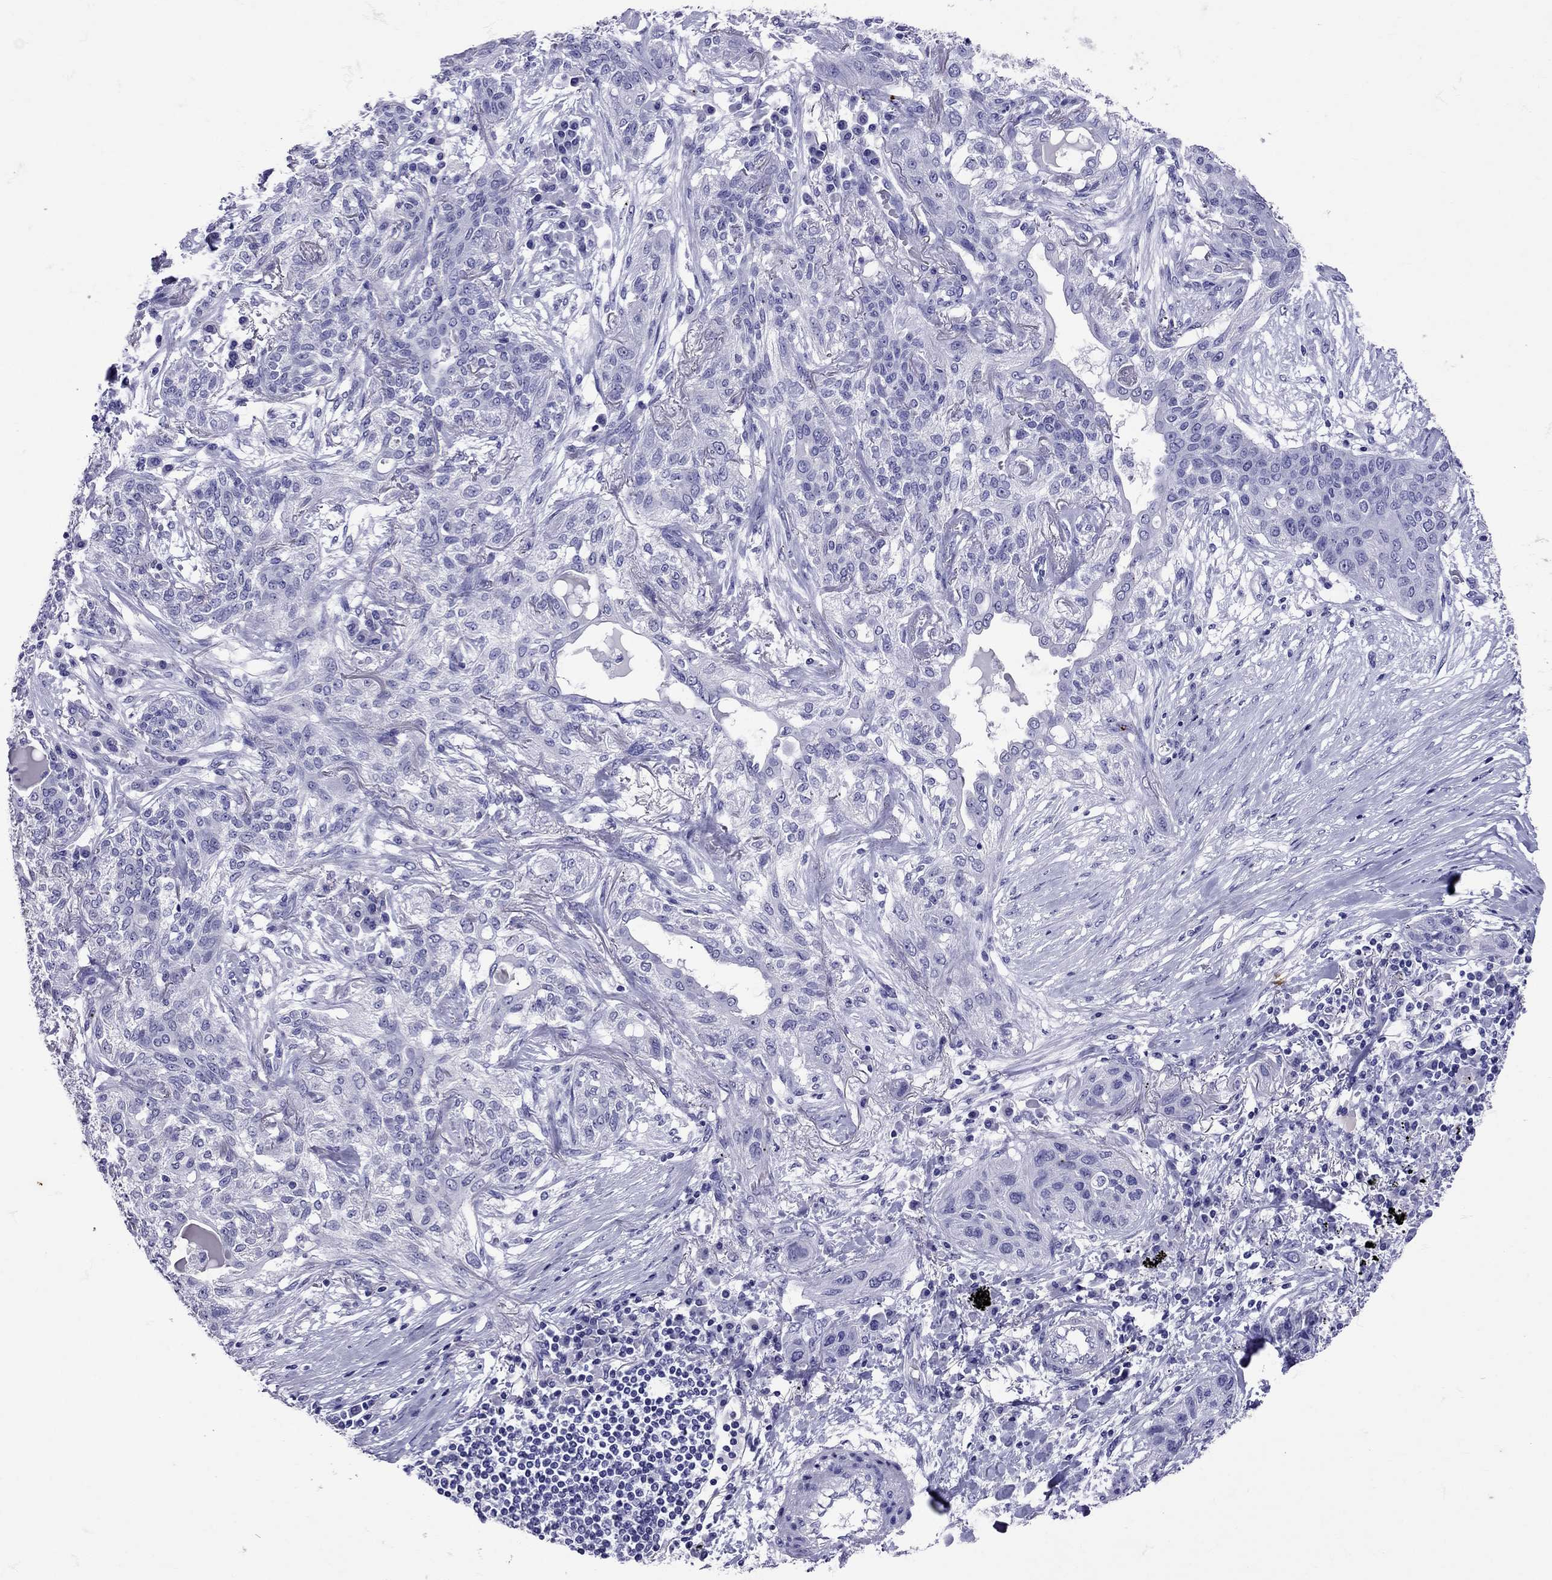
{"staining": {"intensity": "negative", "quantity": "none", "location": "none"}, "tissue": "lung cancer", "cell_type": "Tumor cells", "image_type": "cancer", "snomed": [{"axis": "morphology", "description": "Squamous cell carcinoma, NOS"}, {"axis": "topography", "description": "Lung"}], "caption": "Lung cancer stained for a protein using IHC demonstrates no positivity tumor cells.", "gene": "AVP", "patient": {"sex": "female", "age": 70}}